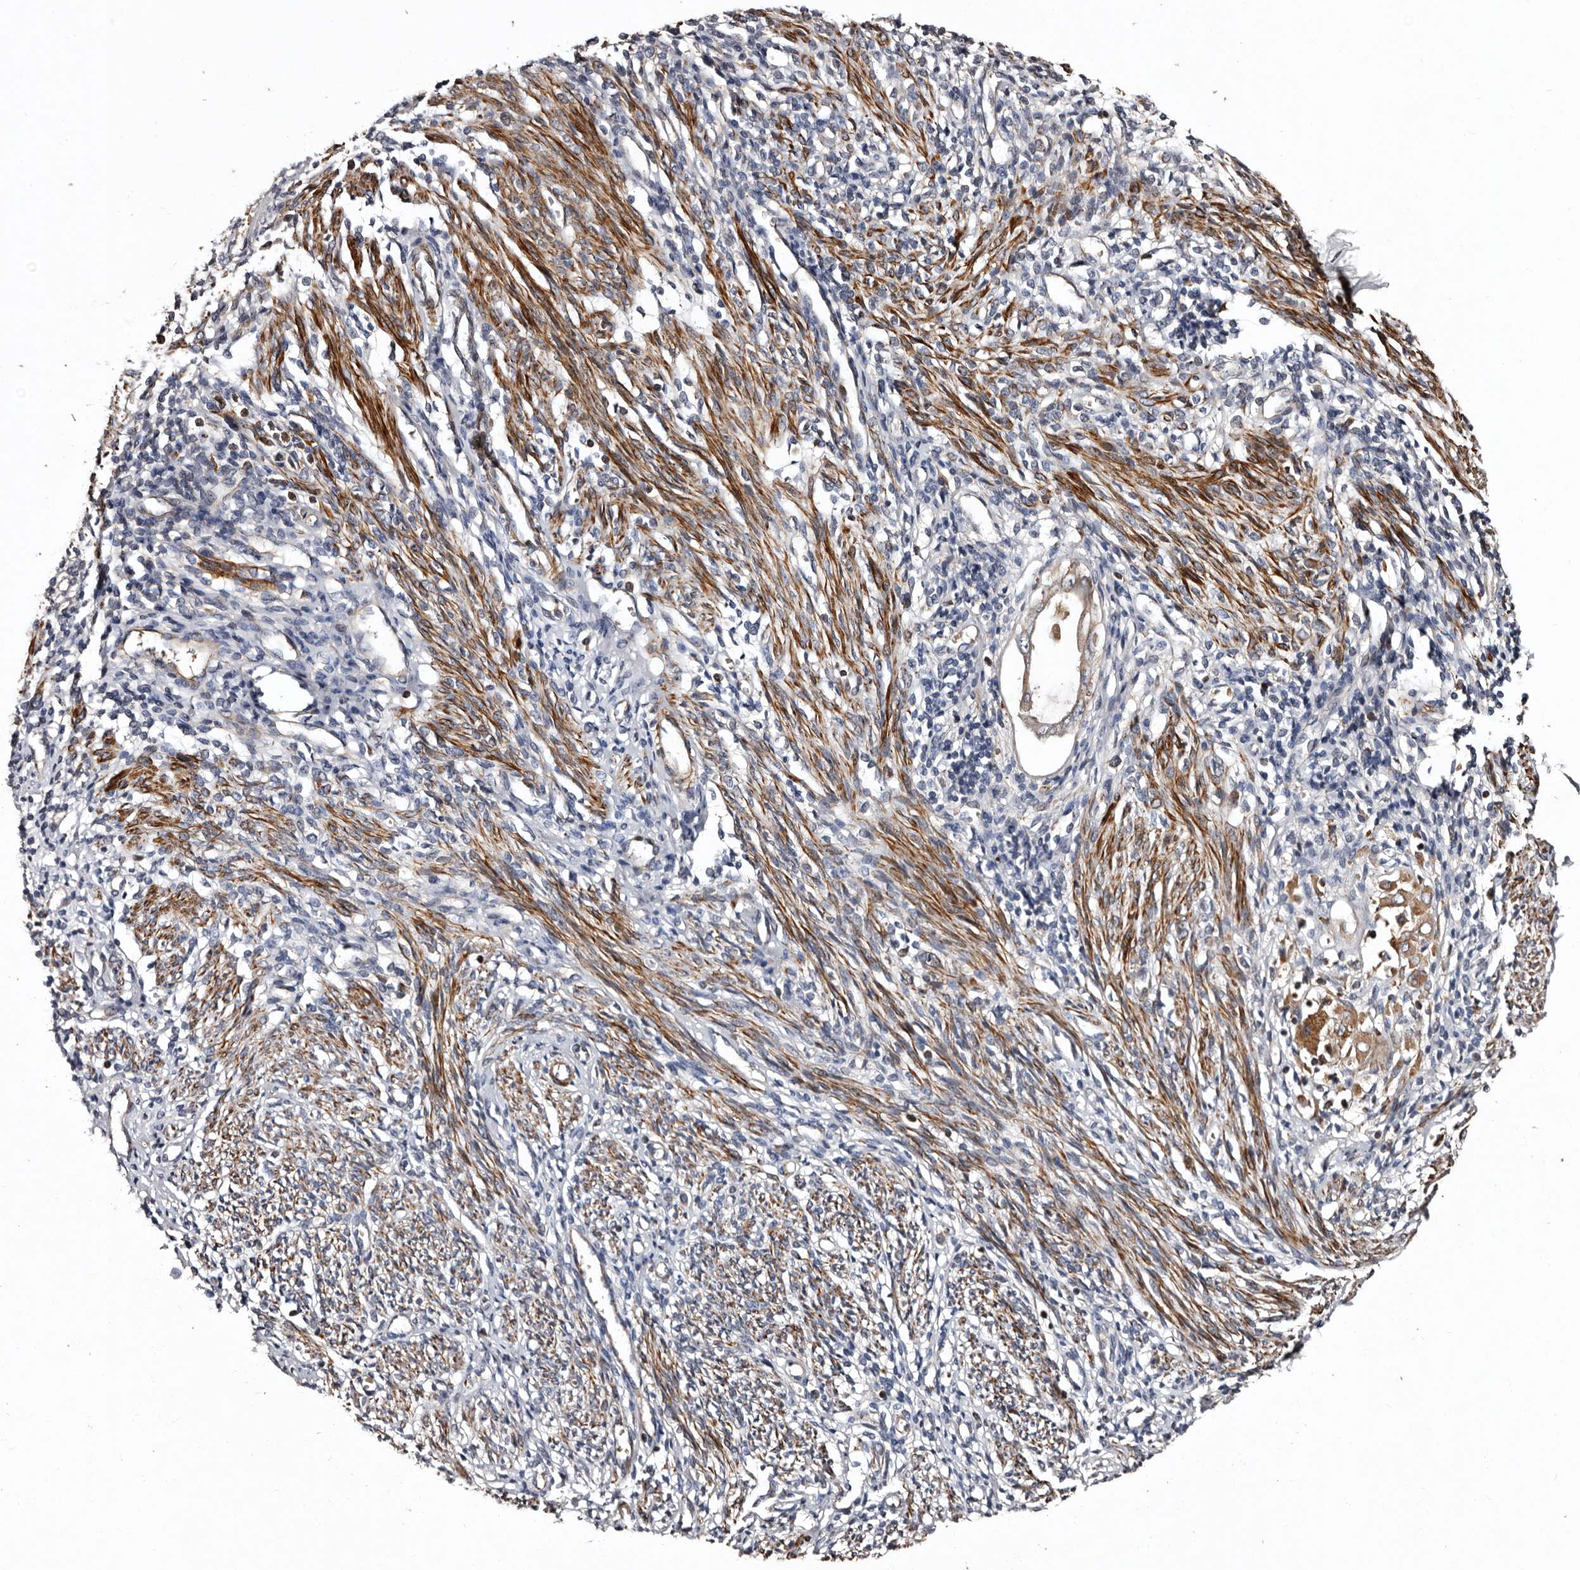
{"staining": {"intensity": "moderate", "quantity": "<25%", "location": "cytoplasmic/membranous"}, "tissue": "endometrium", "cell_type": "Cells in endometrial stroma", "image_type": "normal", "snomed": [{"axis": "morphology", "description": "Normal tissue, NOS"}, {"axis": "topography", "description": "Endometrium"}], "caption": "Brown immunohistochemical staining in normal endometrium demonstrates moderate cytoplasmic/membranous staining in approximately <25% of cells in endometrial stroma.", "gene": "PRKD3", "patient": {"sex": "female", "age": 66}}